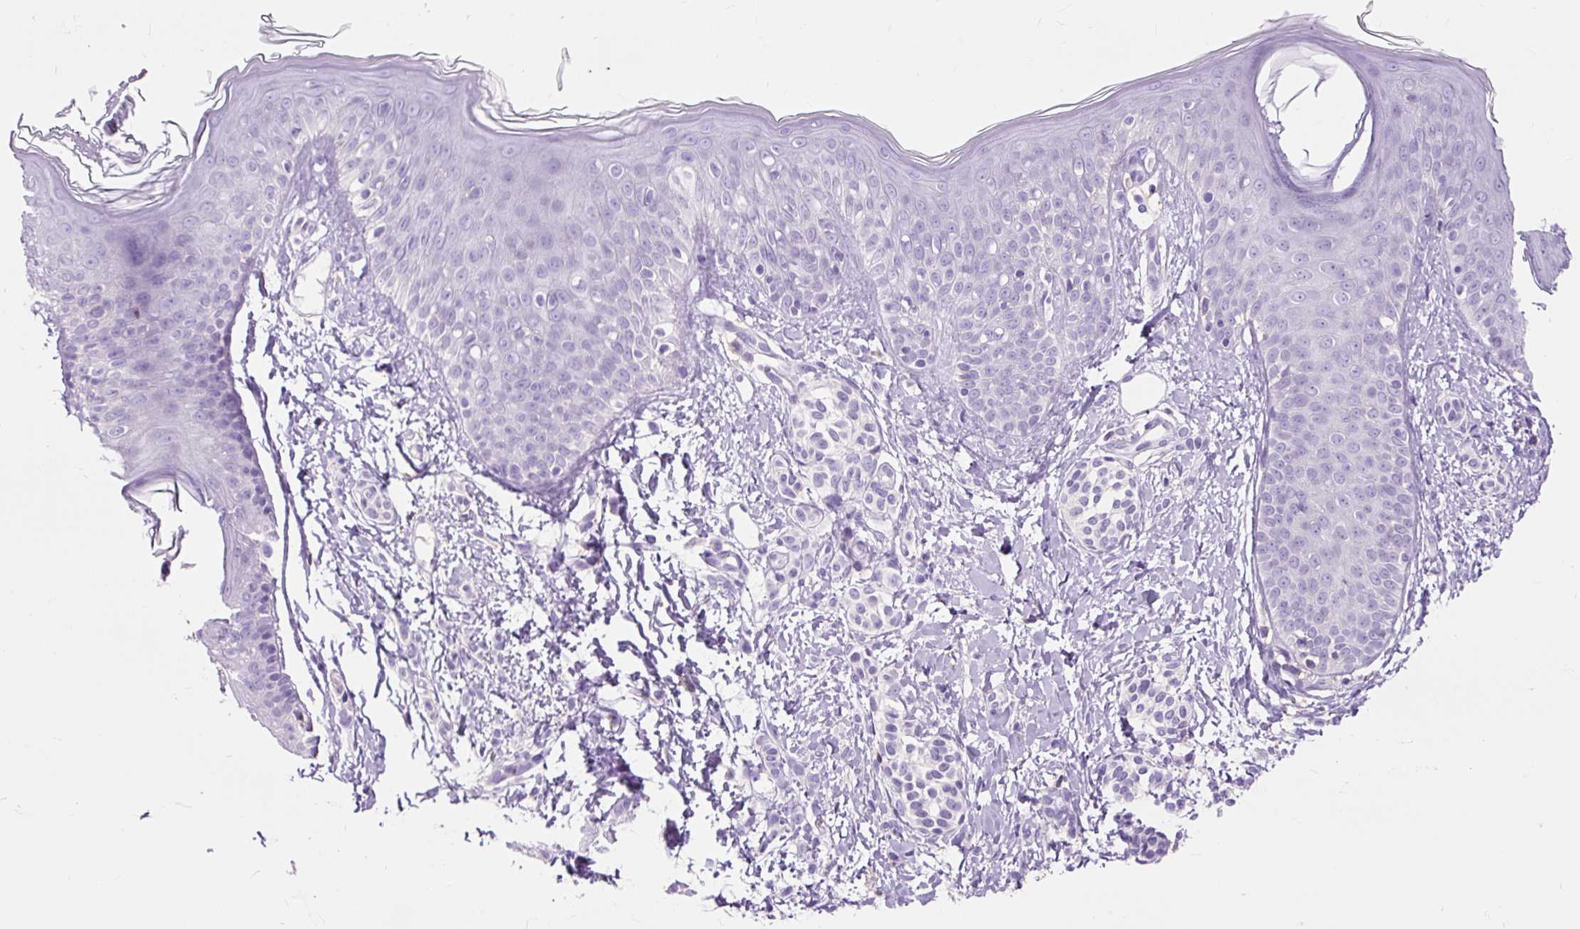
{"staining": {"intensity": "negative", "quantity": "none", "location": "none"}, "tissue": "skin", "cell_type": "Fibroblasts", "image_type": "normal", "snomed": [{"axis": "morphology", "description": "Normal tissue, NOS"}, {"axis": "topography", "description": "Skin"}], "caption": "An image of human skin is negative for staining in fibroblasts. (Brightfield microscopy of DAB immunohistochemistry at high magnification).", "gene": "OR10A7", "patient": {"sex": "male", "age": 16}}